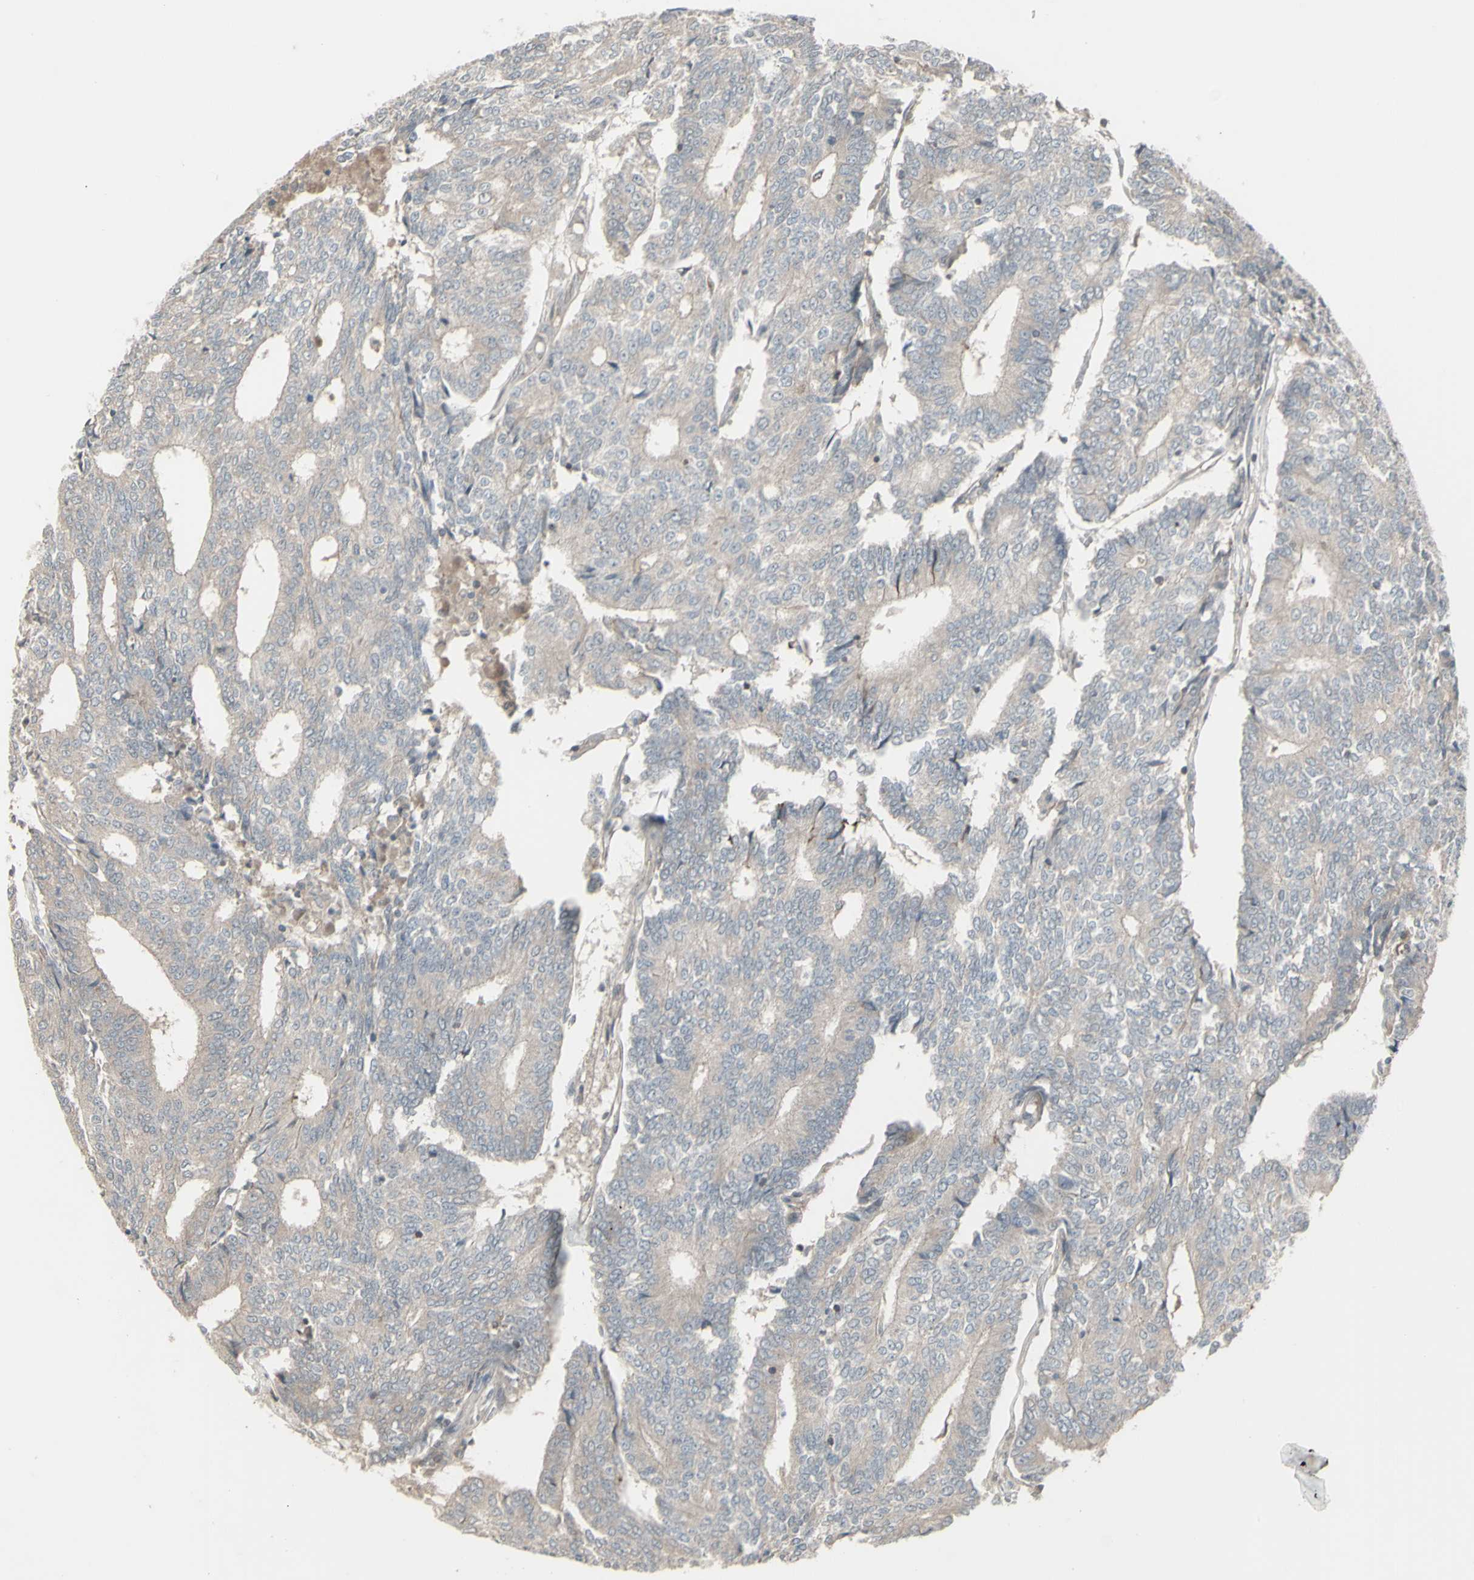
{"staining": {"intensity": "negative", "quantity": "none", "location": "none"}, "tissue": "prostate cancer", "cell_type": "Tumor cells", "image_type": "cancer", "snomed": [{"axis": "morphology", "description": "Normal tissue, NOS"}, {"axis": "morphology", "description": "Adenocarcinoma, High grade"}, {"axis": "topography", "description": "Prostate"}, {"axis": "topography", "description": "Seminal veicle"}], "caption": "IHC micrograph of neoplastic tissue: prostate cancer stained with DAB (3,3'-diaminobenzidine) reveals no significant protein staining in tumor cells.", "gene": "CSK", "patient": {"sex": "male", "age": 55}}